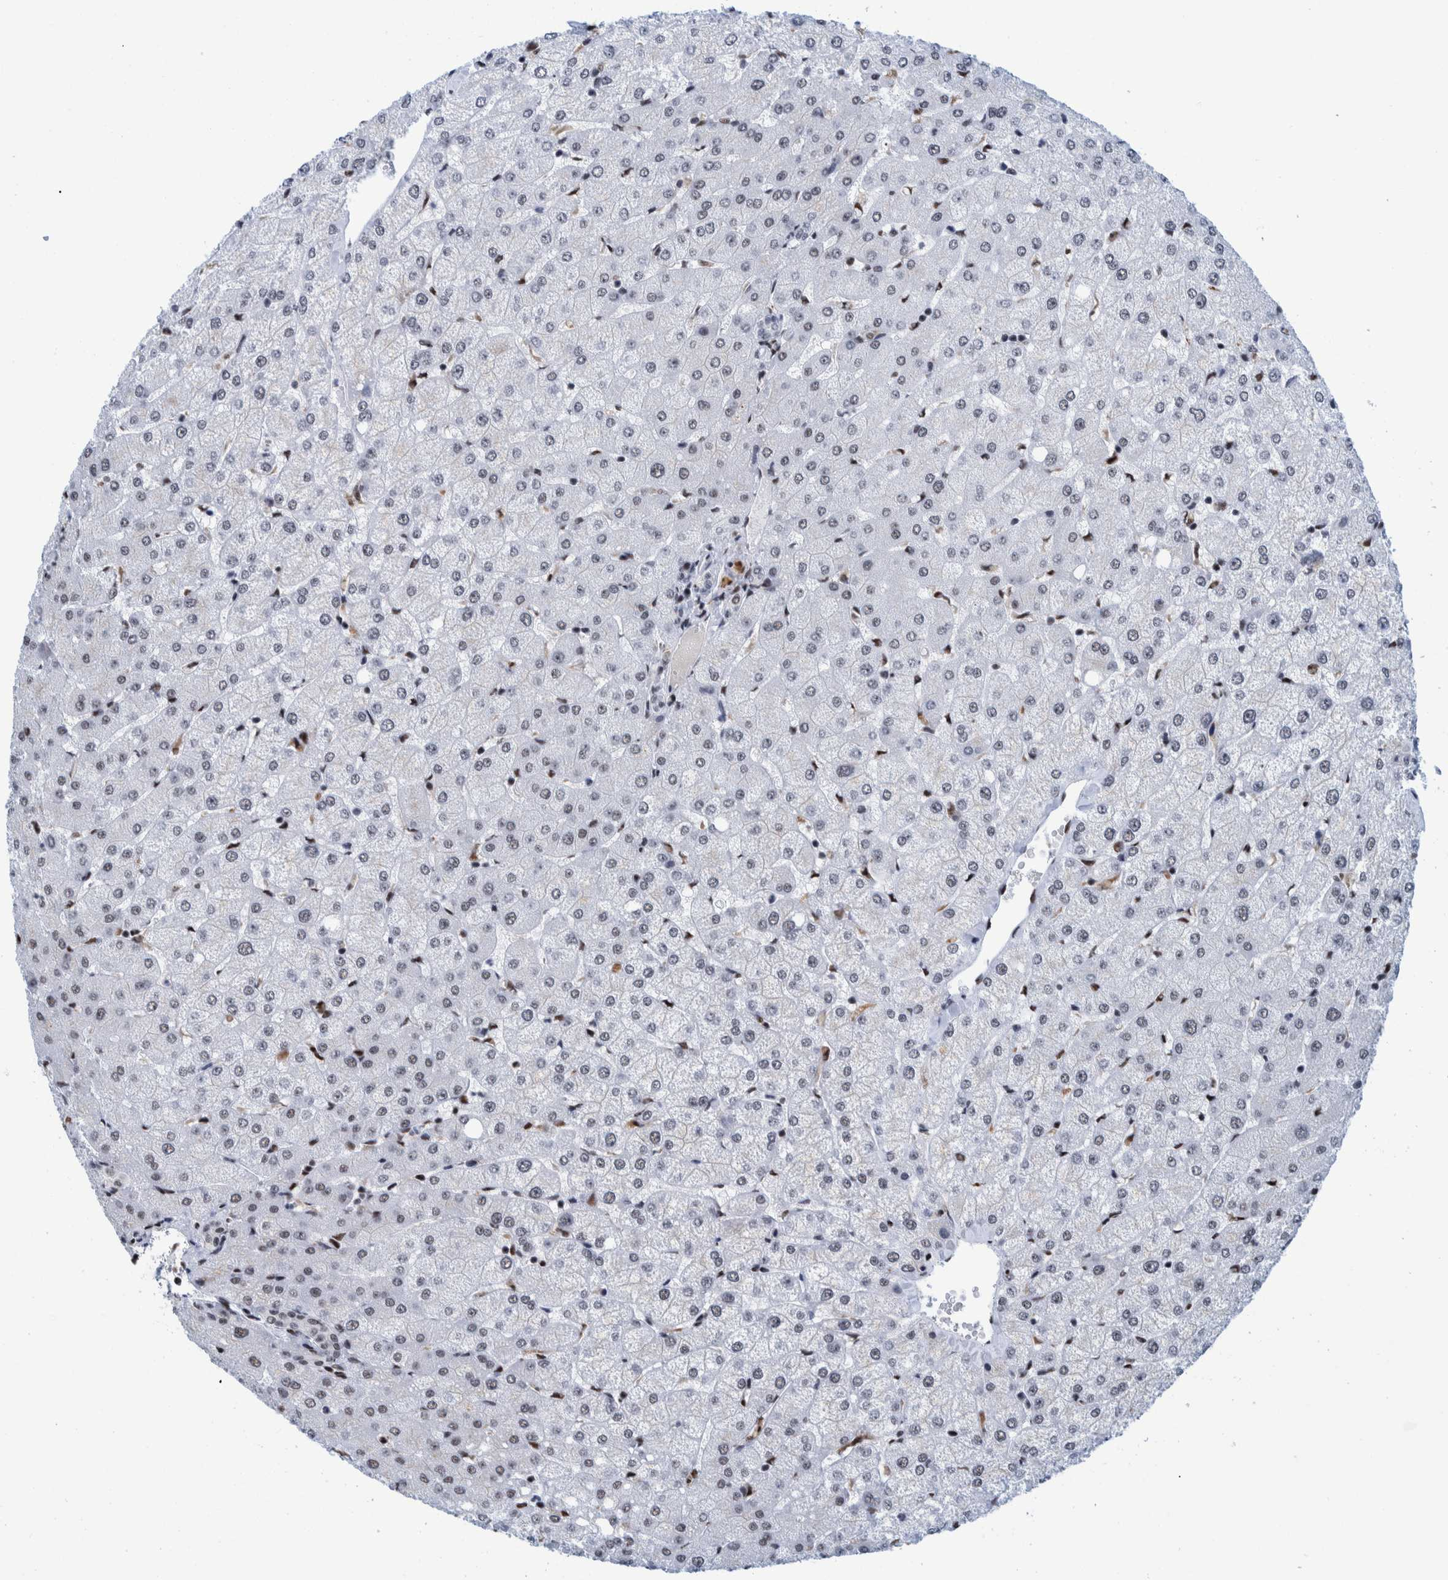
{"staining": {"intensity": "weak", "quantity": "25%-75%", "location": "nuclear"}, "tissue": "liver", "cell_type": "Hepatocytes", "image_type": "normal", "snomed": [{"axis": "morphology", "description": "Normal tissue, NOS"}, {"axis": "topography", "description": "Liver"}], "caption": "DAB (3,3'-diaminobenzidine) immunohistochemical staining of unremarkable liver displays weak nuclear protein expression in about 25%-75% of hepatocytes.", "gene": "EFTUD2", "patient": {"sex": "female", "age": 54}}